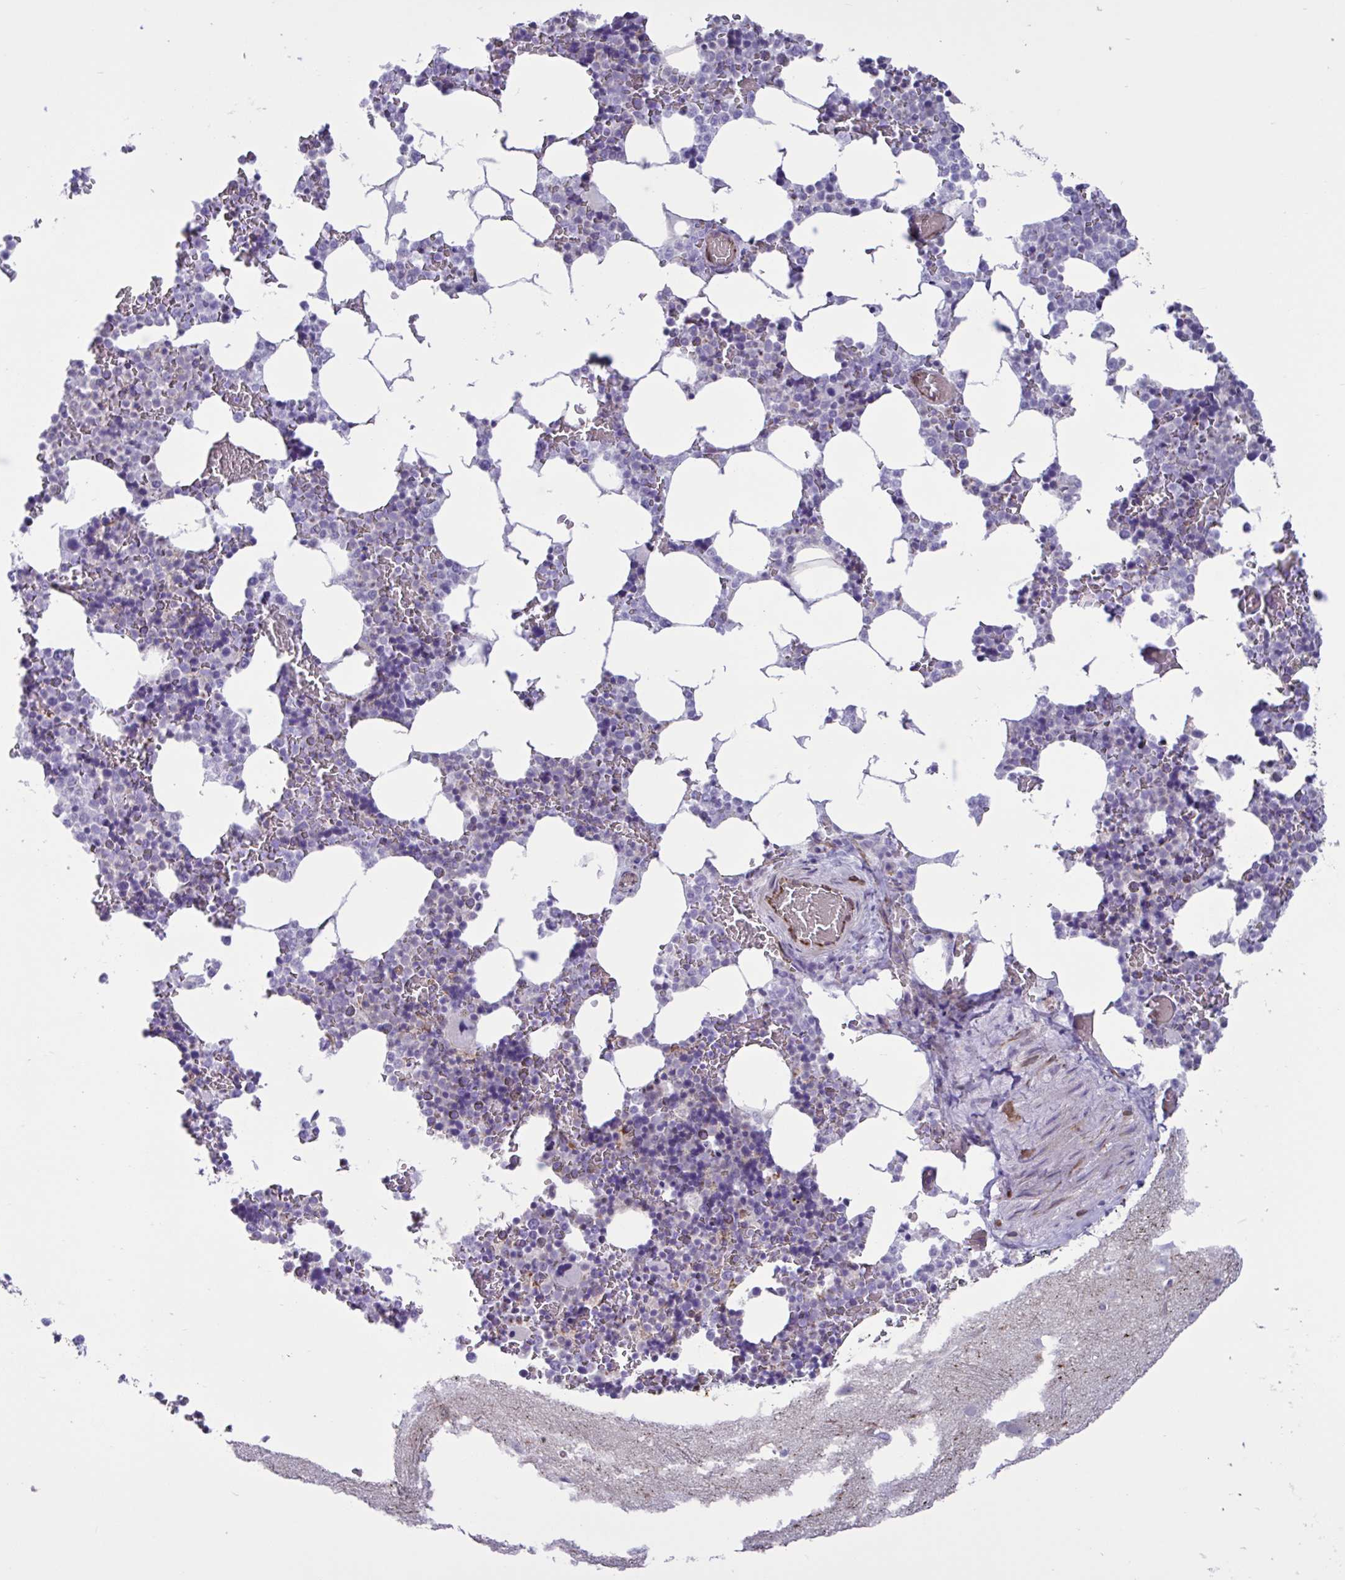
{"staining": {"intensity": "negative", "quantity": "none", "location": "none"}, "tissue": "bone marrow", "cell_type": "Hematopoietic cells", "image_type": "normal", "snomed": [{"axis": "morphology", "description": "Normal tissue, NOS"}, {"axis": "topography", "description": "Bone marrow"}], "caption": "A micrograph of human bone marrow is negative for staining in hematopoietic cells. (Stains: DAB (3,3'-diaminobenzidine) IHC with hematoxylin counter stain, Microscopy: brightfield microscopy at high magnification).", "gene": "TMEM86B", "patient": {"sex": "female", "age": 42}}